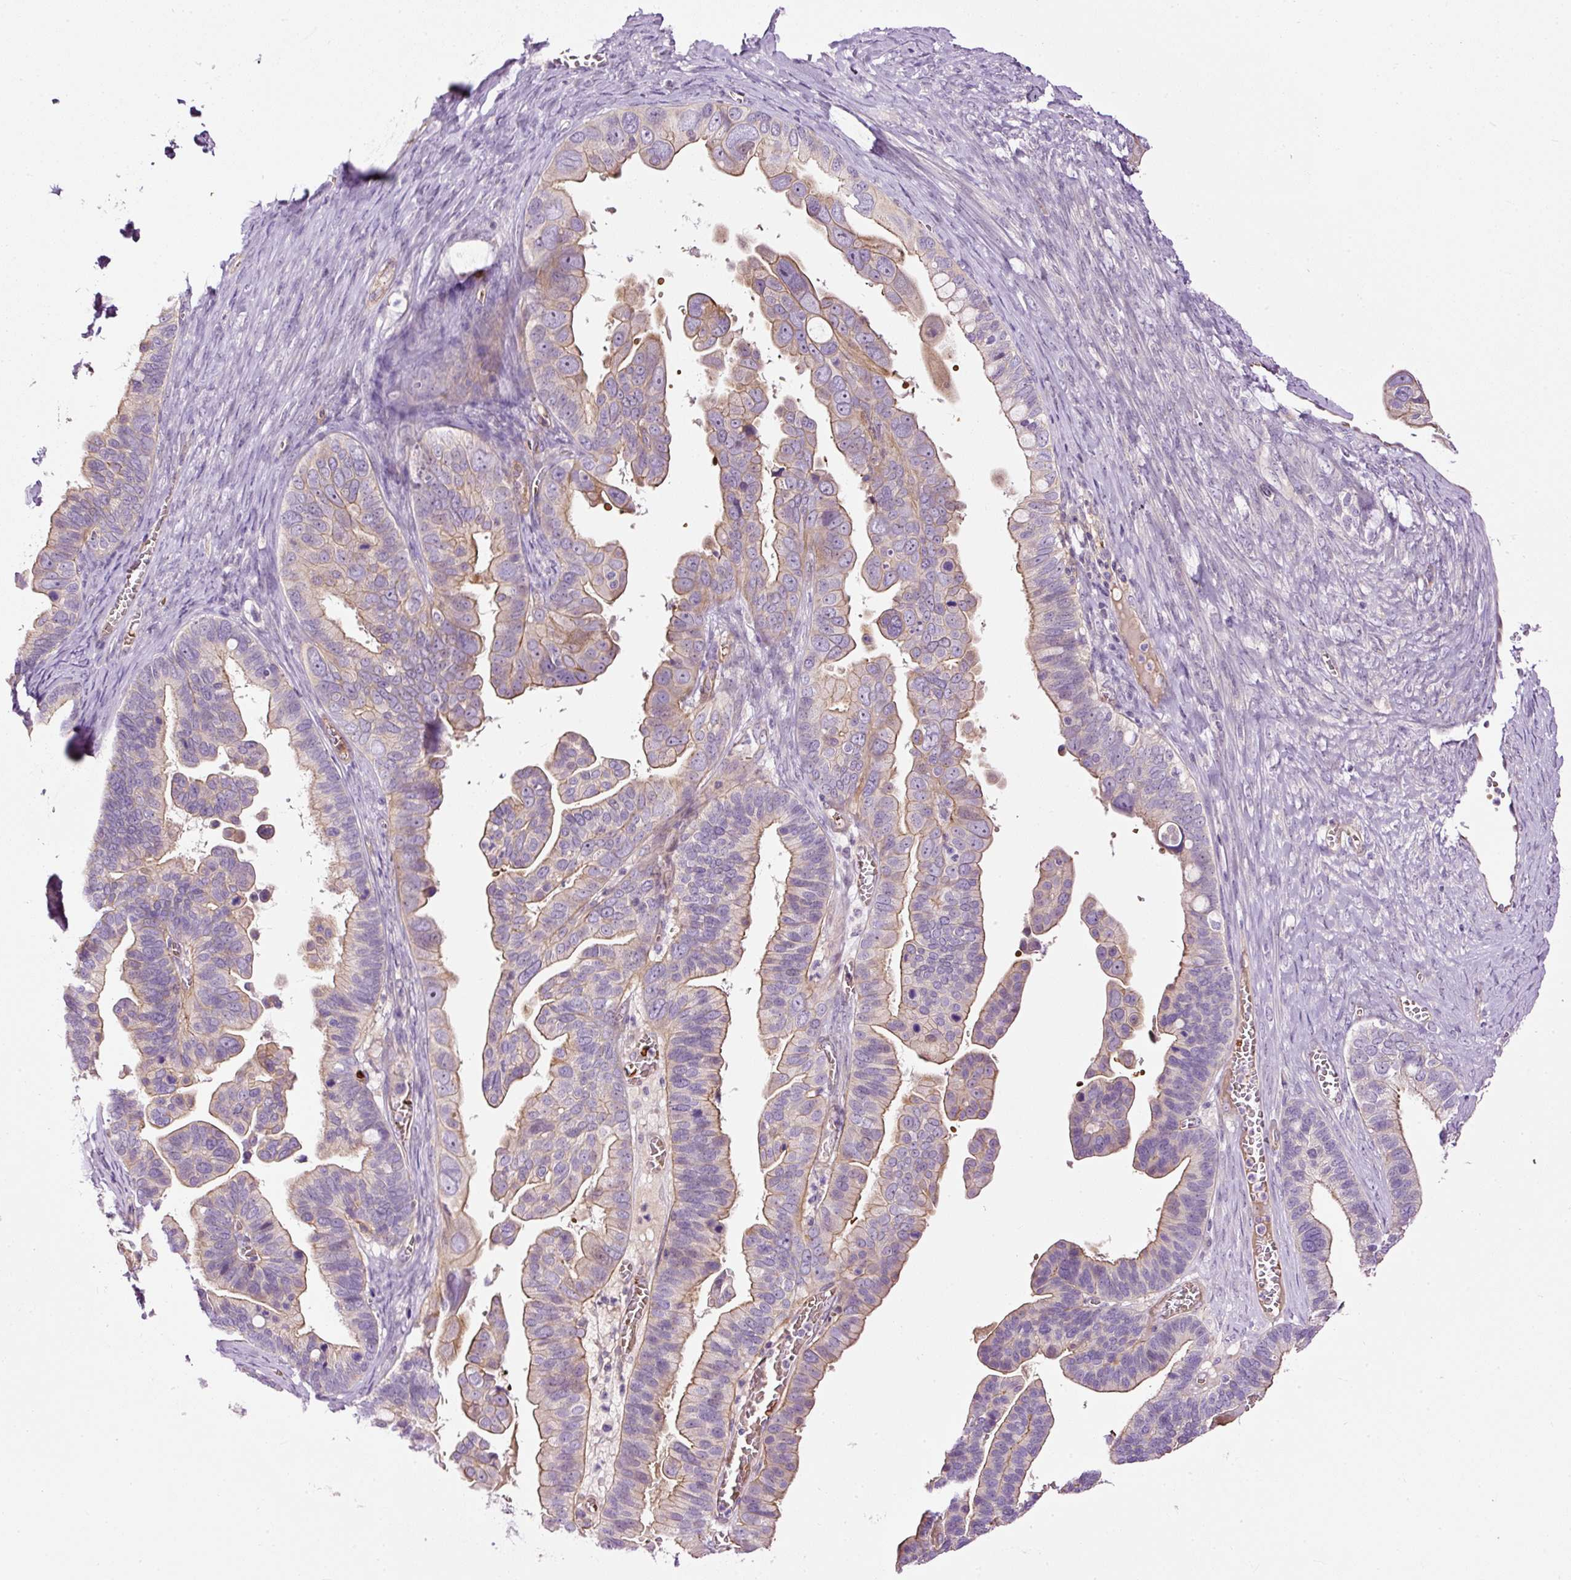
{"staining": {"intensity": "moderate", "quantity": "25%-75%", "location": "cytoplasmic/membranous"}, "tissue": "ovarian cancer", "cell_type": "Tumor cells", "image_type": "cancer", "snomed": [{"axis": "morphology", "description": "Cystadenocarcinoma, serous, NOS"}, {"axis": "topography", "description": "Ovary"}], "caption": "High-power microscopy captured an IHC photomicrograph of ovarian cancer (serous cystadenocarcinoma), revealing moderate cytoplasmic/membranous staining in about 25%-75% of tumor cells.", "gene": "USHBP1", "patient": {"sex": "female", "age": 56}}